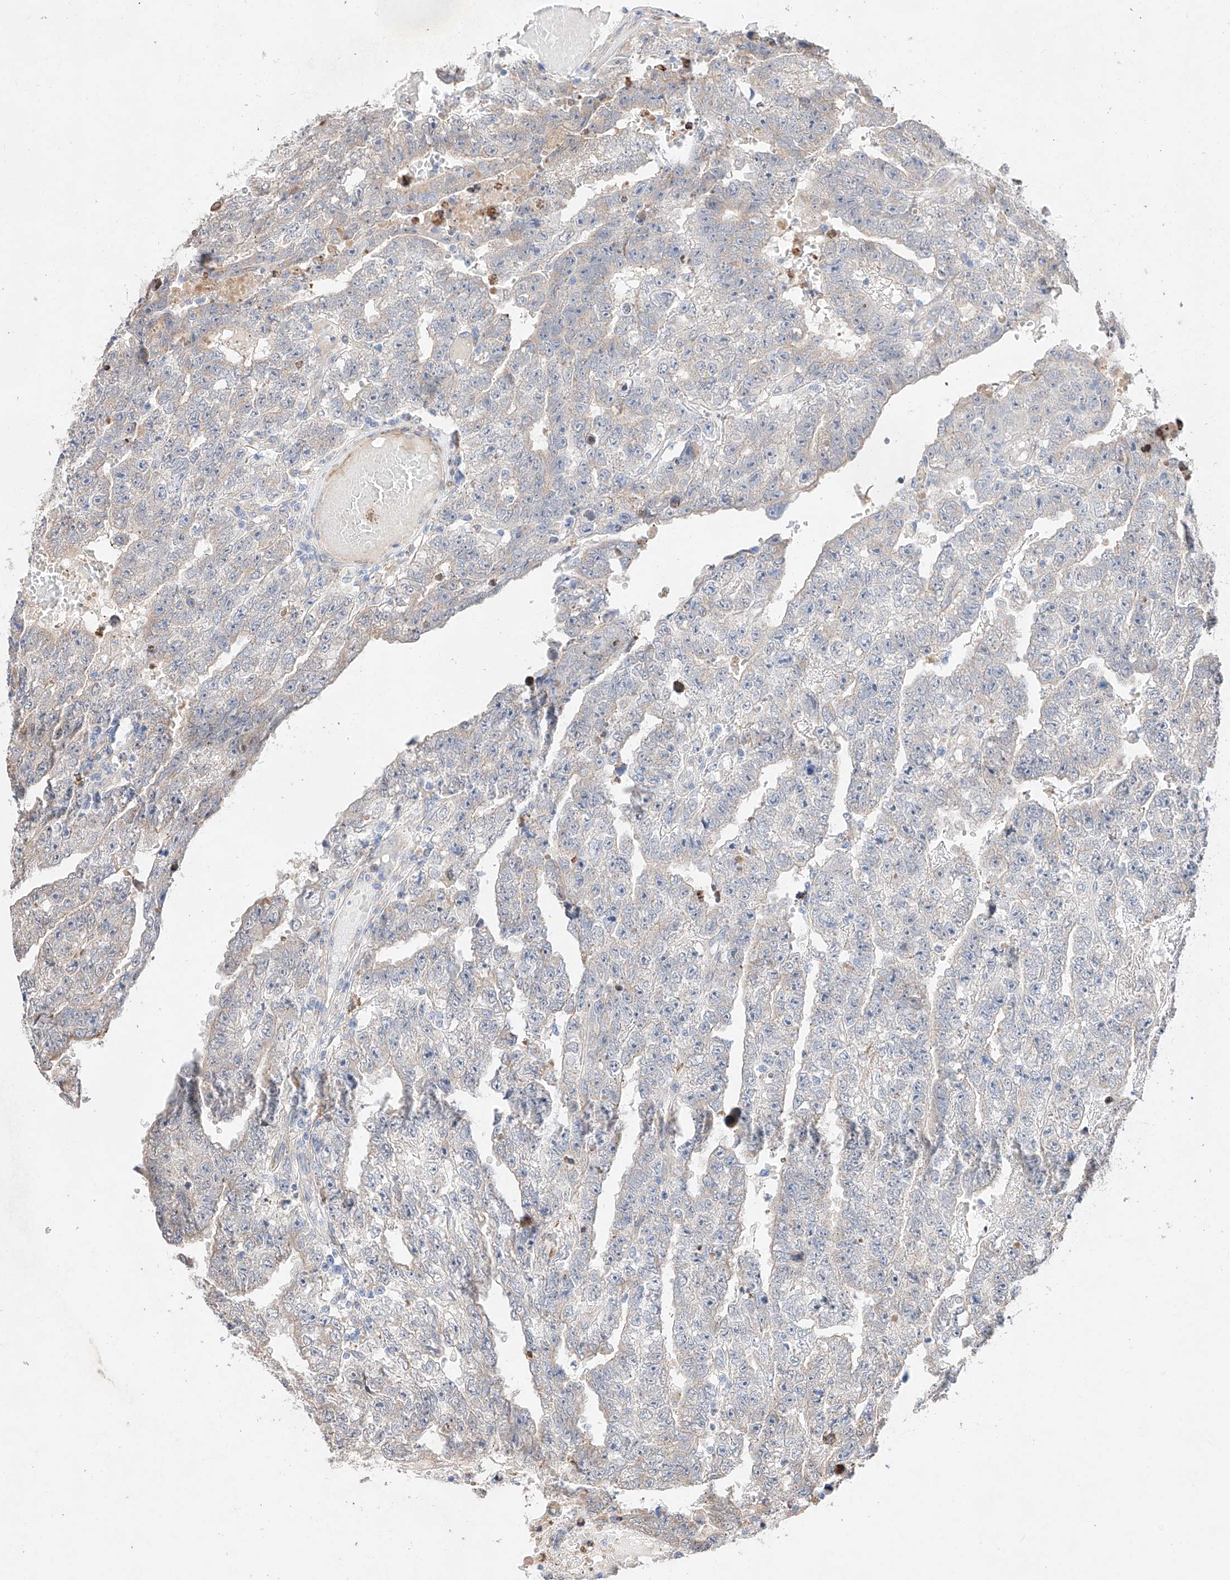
{"staining": {"intensity": "negative", "quantity": "none", "location": "none"}, "tissue": "testis cancer", "cell_type": "Tumor cells", "image_type": "cancer", "snomed": [{"axis": "morphology", "description": "Carcinoma, Embryonal, NOS"}, {"axis": "topography", "description": "Testis"}], "caption": "A high-resolution image shows immunohistochemistry staining of testis cancer, which exhibits no significant positivity in tumor cells.", "gene": "ATP9B", "patient": {"sex": "male", "age": 25}}